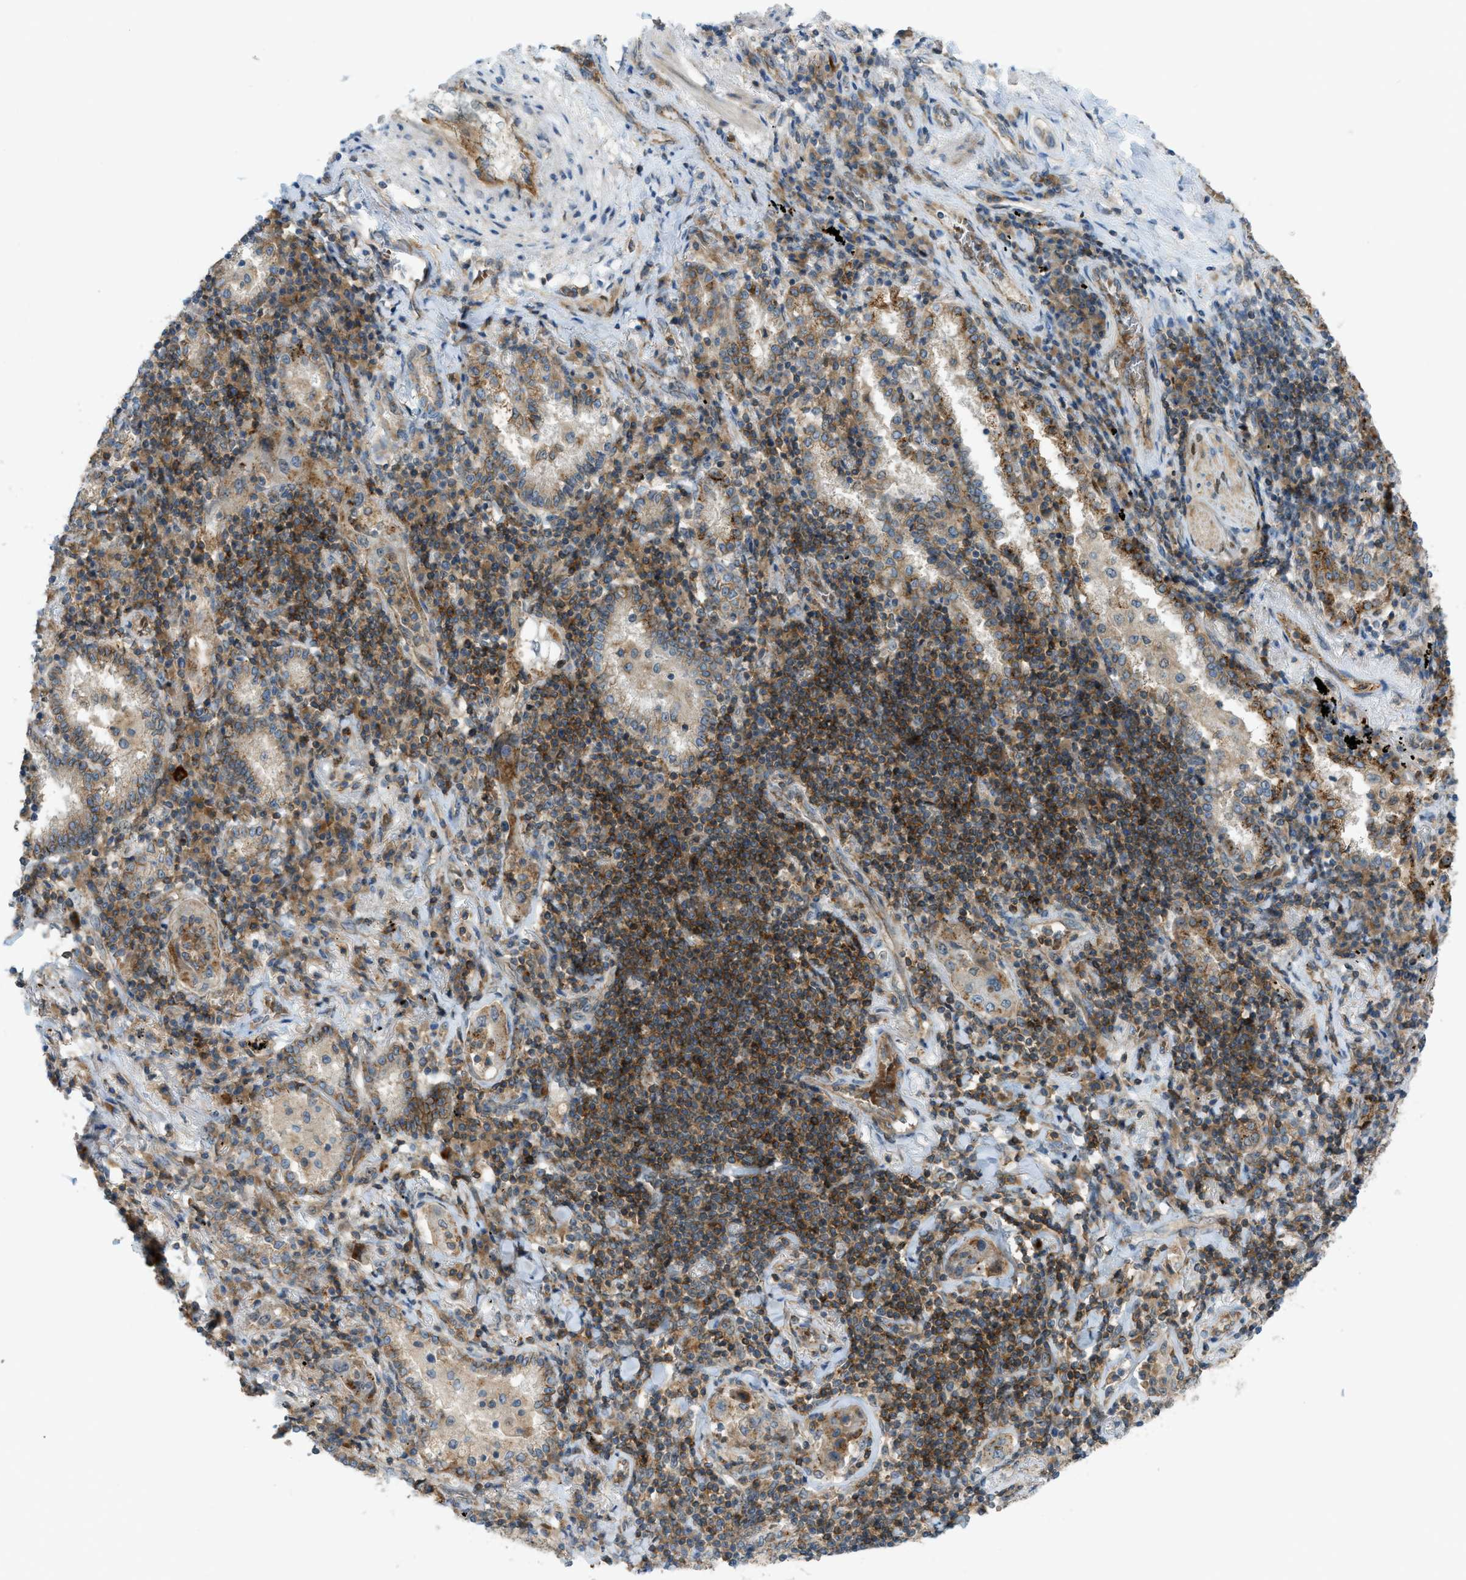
{"staining": {"intensity": "moderate", "quantity": ">75%", "location": "cytoplasmic/membranous"}, "tissue": "lung cancer", "cell_type": "Tumor cells", "image_type": "cancer", "snomed": [{"axis": "morphology", "description": "Adenocarcinoma, NOS"}, {"axis": "topography", "description": "Lung"}], "caption": "The histopathology image exhibits a brown stain indicating the presence of a protein in the cytoplasmic/membranous of tumor cells in lung adenocarcinoma.", "gene": "GRK6", "patient": {"sex": "female", "age": 65}}